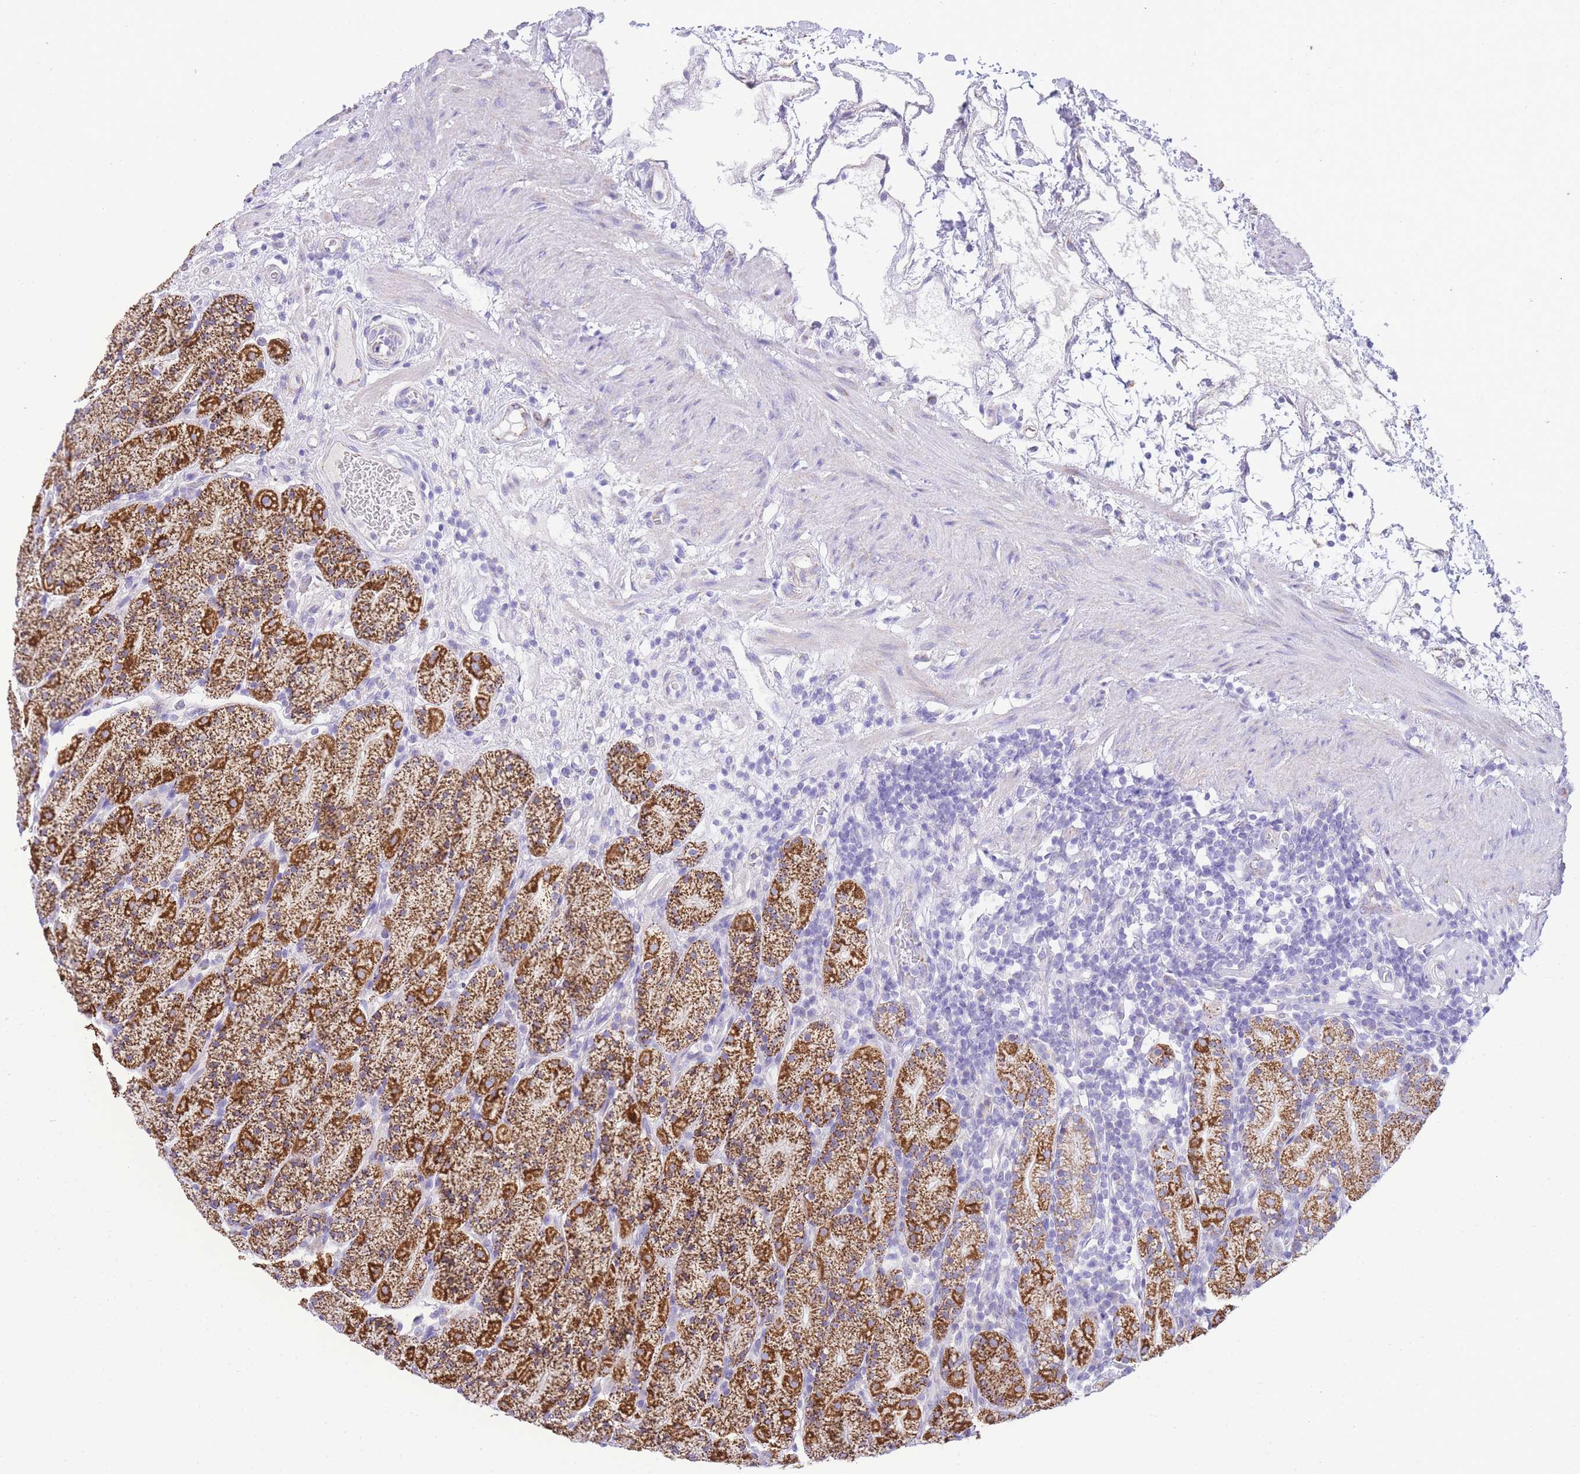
{"staining": {"intensity": "strong", "quantity": "25%-75%", "location": "cytoplasmic/membranous"}, "tissue": "stomach", "cell_type": "Glandular cells", "image_type": "normal", "snomed": [{"axis": "morphology", "description": "Normal tissue, NOS"}, {"axis": "topography", "description": "Stomach, upper"}, {"axis": "topography", "description": "Stomach"}], "caption": "A high amount of strong cytoplasmic/membranous expression is seen in approximately 25%-75% of glandular cells in unremarkable stomach.", "gene": "ACSM4", "patient": {"sex": "male", "age": 62}}